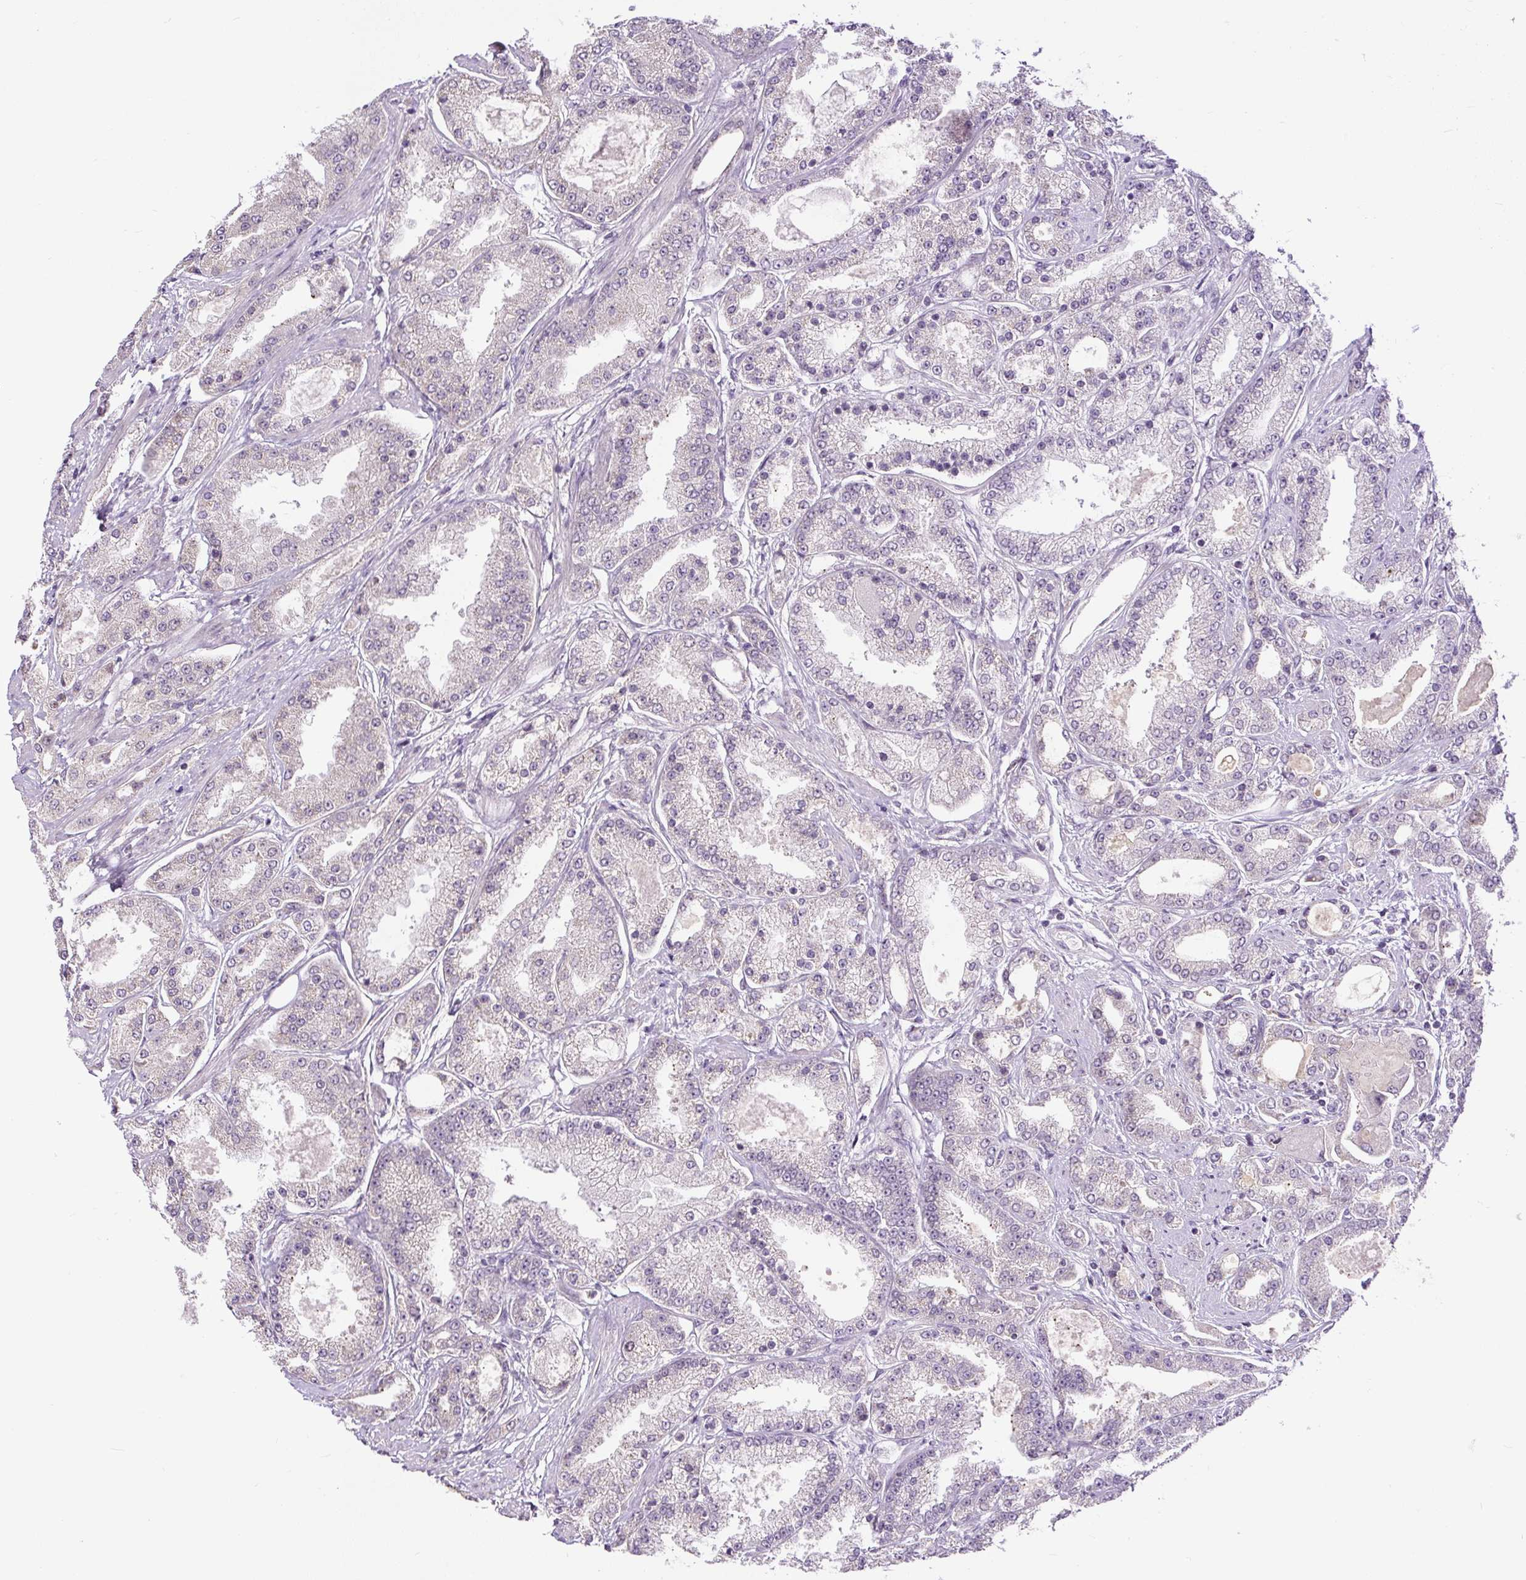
{"staining": {"intensity": "negative", "quantity": "none", "location": "none"}, "tissue": "prostate cancer", "cell_type": "Tumor cells", "image_type": "cancer", "snomed": [{"axis": "morphology", "description": "Adenocarcinoma, High grade"}, {"axis": "topography", "description": "Prostate"}], "caption": "Immunohistochemistry photomicrograph of prostate high-grade adenocarcinoma stained for a protein (brown), which shows no staining in tumor cells.", "gene": "RACGAP1", "patient": {"sex": "male", "age": 69}}